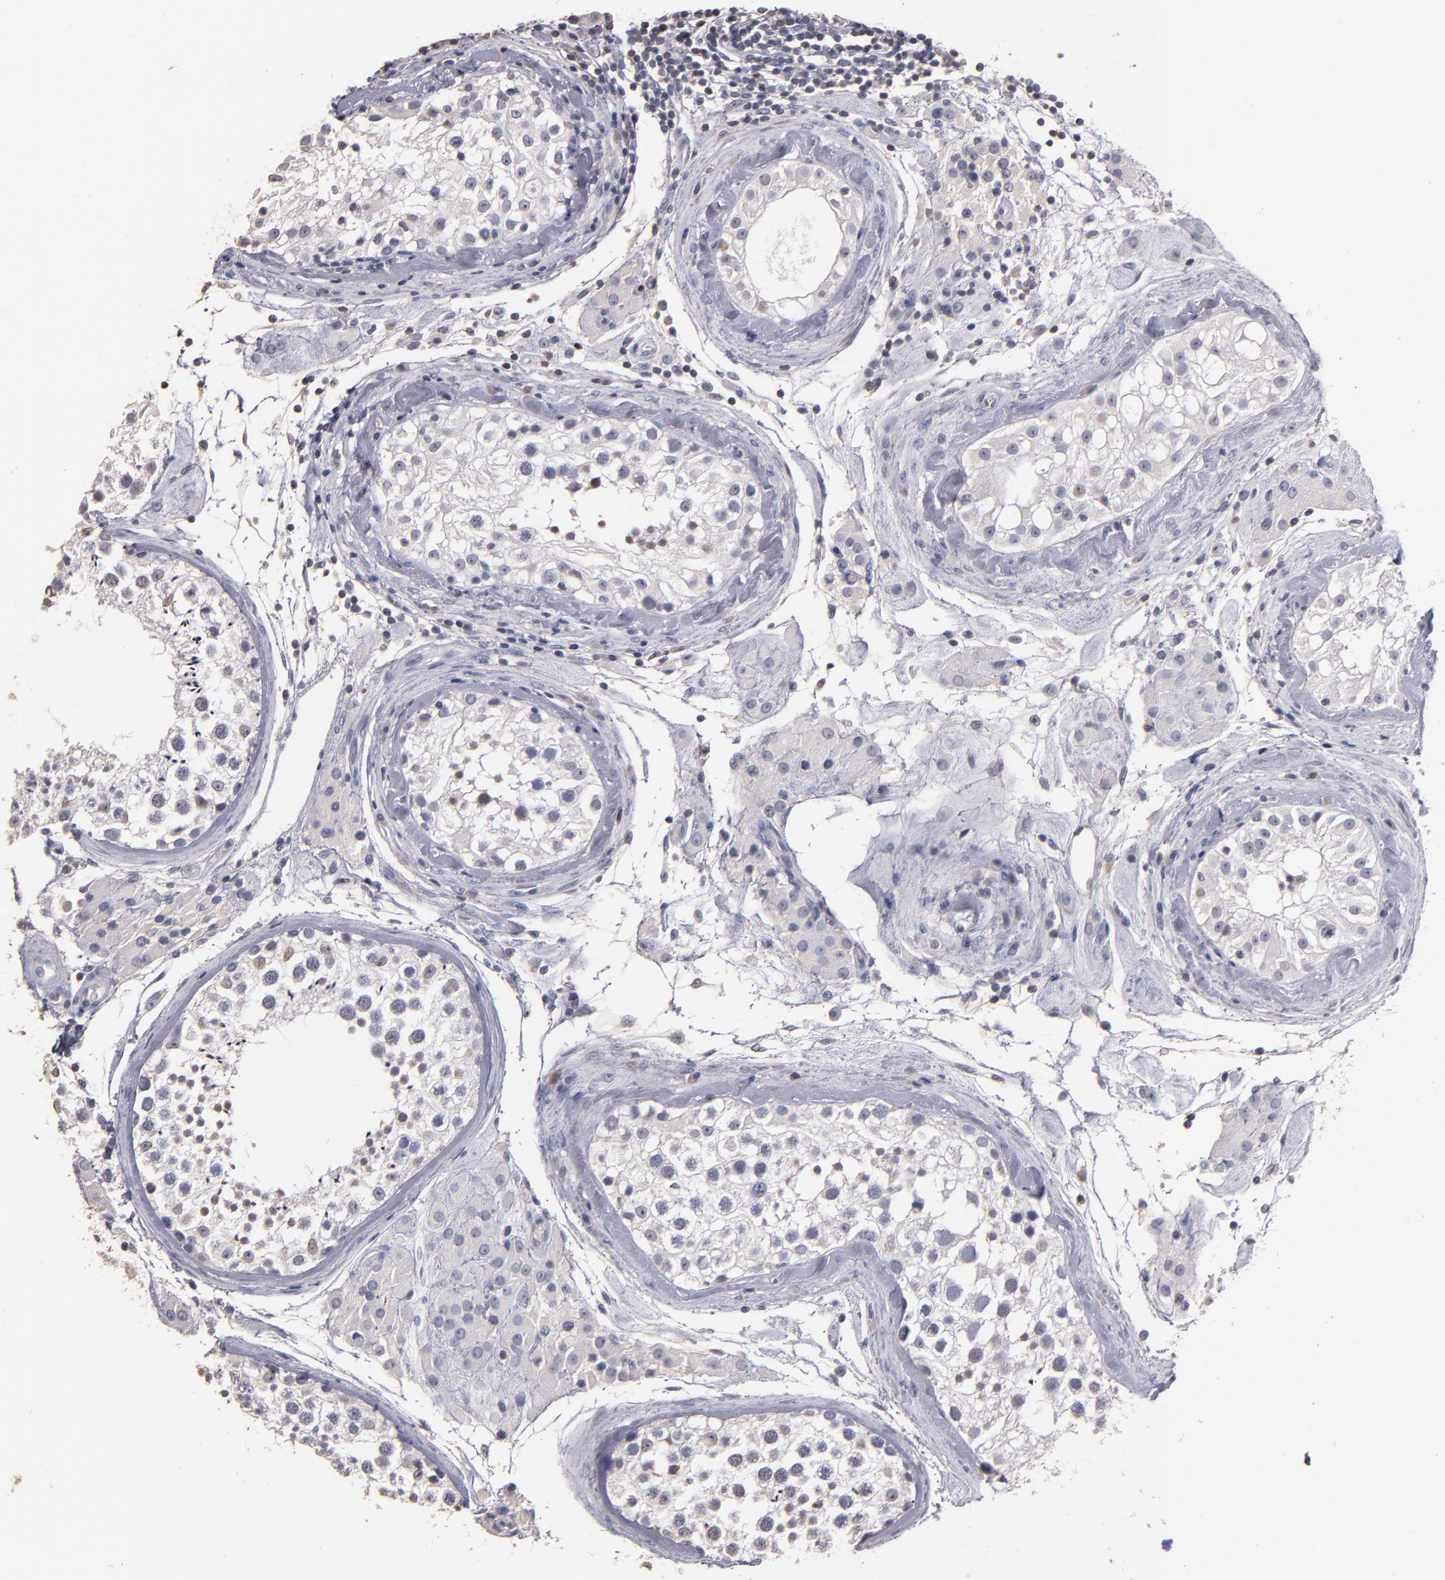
{"staining": {"intensity": "weak", "quantity": "<25%", "location": "nuclear"}, "tissue": "testis", "cell_type": "Cells in seminiferous ducts", "image_type": "normal", "snomed": [{"axis": "morphology", "description": "Normal tissue, NOS"}, {"axis": "topography", "description": "Testis"}], "caption": "High magnification brightfield microscopy of benign testis stained with DAB (brown) and counterstained with hematoxylin (blue): cells in seminiferous ducts show no significant staining.", "gene": "SOX10", "patient": {"sex": "male", "age": 46}}